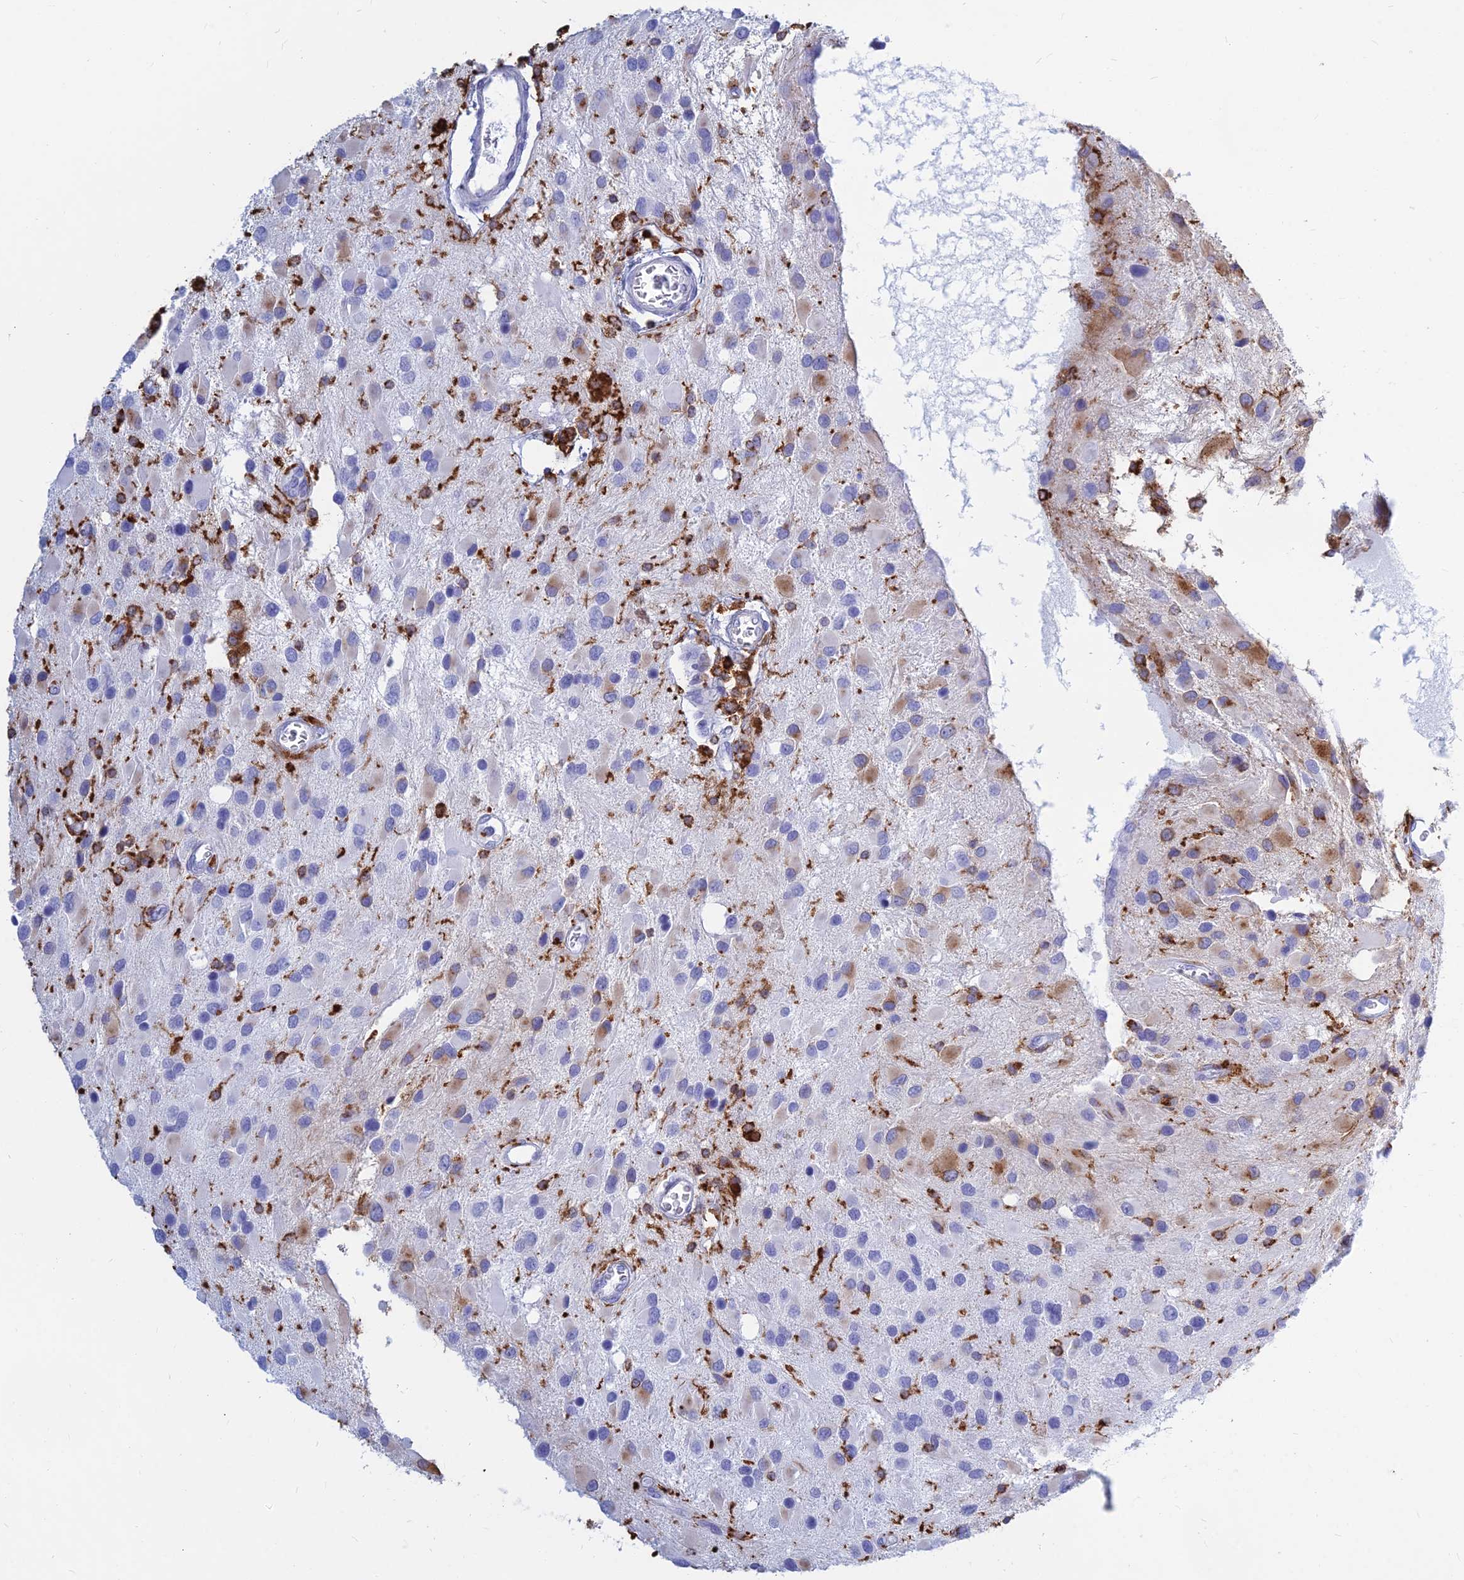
{"staining": {"intensity": "moderate", "quantity": "<25%", "location": "cytoplasmic/membranous"}, "tissue": "glioma", "cell_type": "Tumor cells", "image_type": "cancer", "snomed": [{"axis": "morphology", "description": "Glioma, malignant, High grade"}, {"axis": "topography", "description": "Brain"}], "caption": "Immunohistochemical staining of high-grade glioma (malignant) demonstrates low levels of moderate cytoplasmic/membranous staining in about <25% of tumor cells. Using DAB (3,3'-diaminobenzidine) (brown) and hematoxylin (blue) stains, captured at high magnification using brightfield microscopy.", "gene": "HLA-DRB1", "patient": {"sex": "male", "age": 53}}